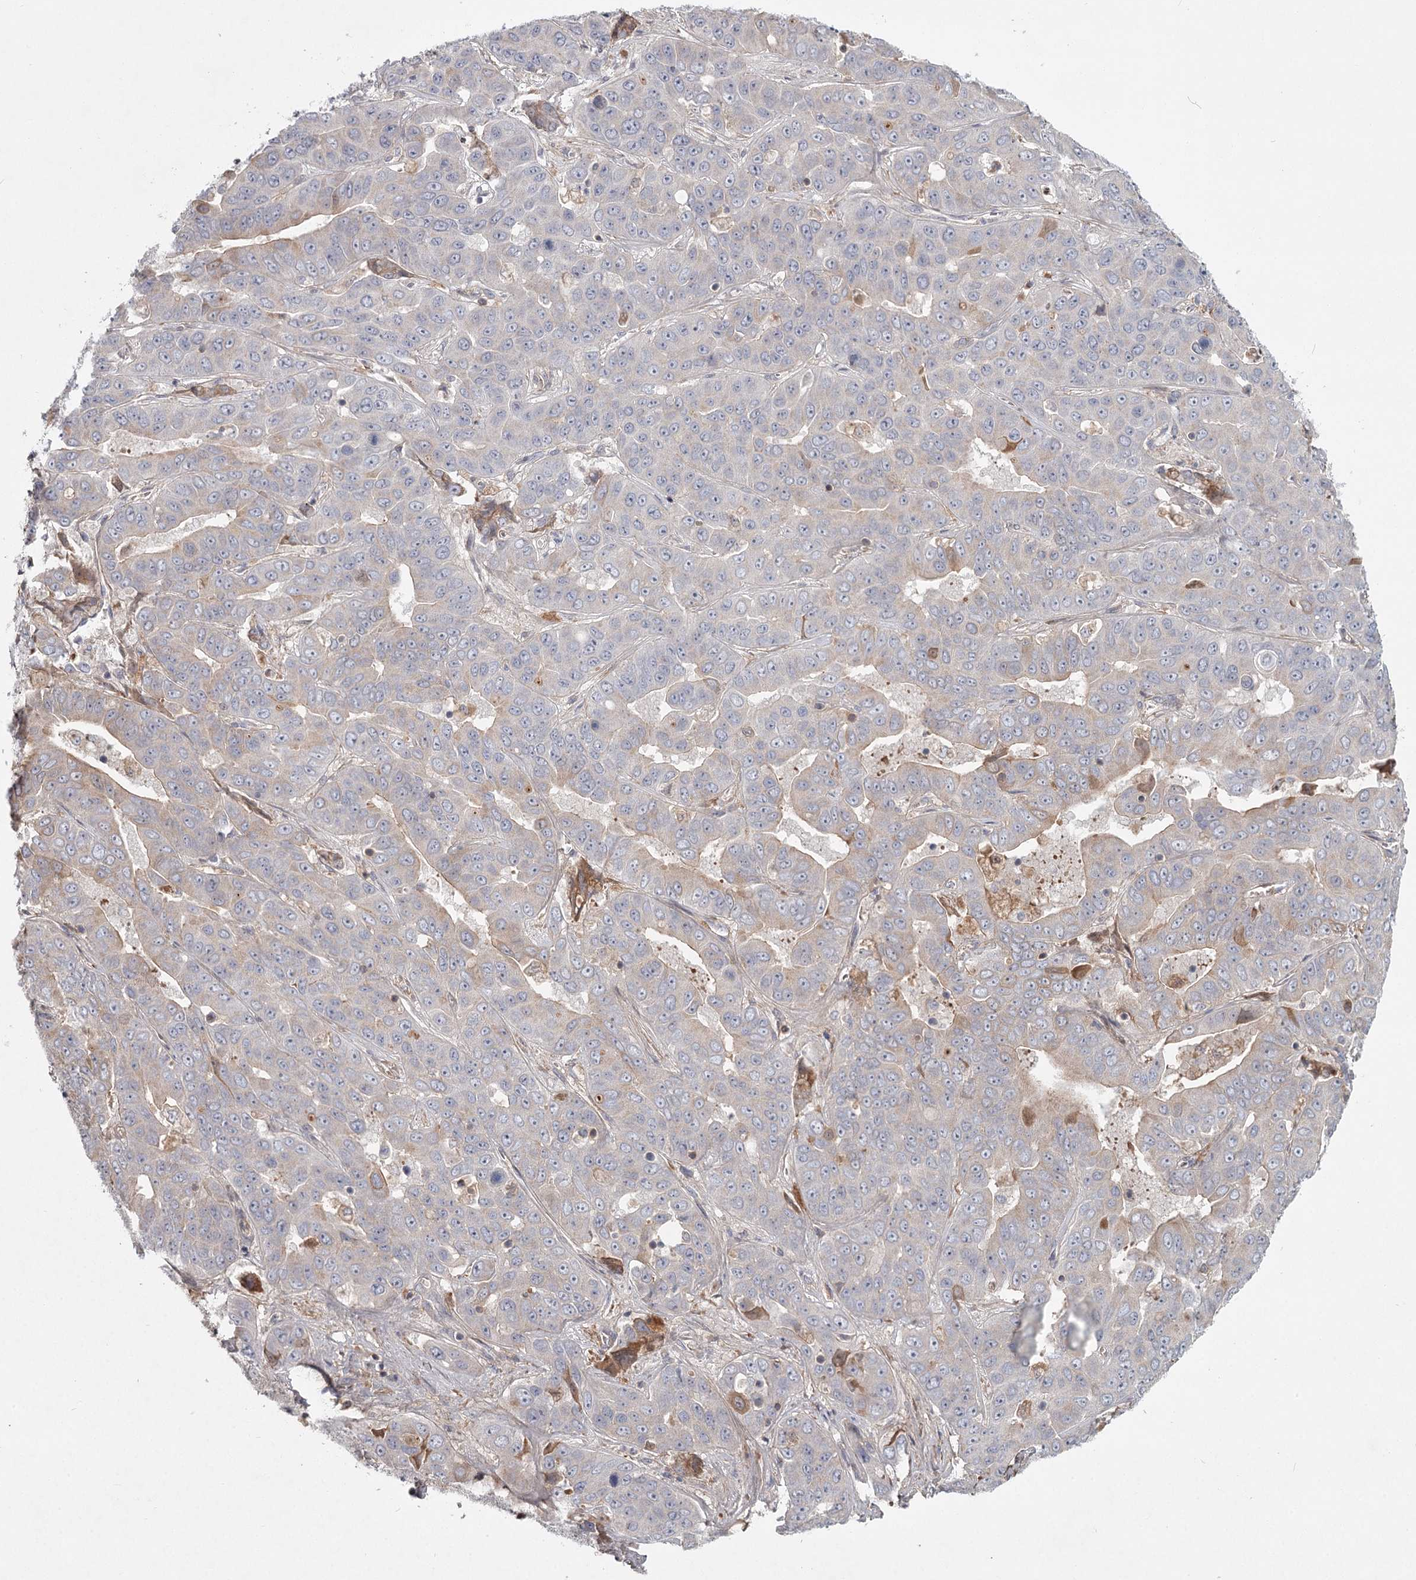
{"staining": {"intensity": "weak", "quantity": "<25%", "location": "cytoplasmic/membranous"}, "tissue": "liver cancer", "cell_type": "Tumor cells", "image_type": "cancer", "snomed": [{"axis": "morphology", "description": "Cholangiocarcinoma"}, {"axis": "topography", "description": "Liver"}], "caption": "Histopathology image shows no significant protein expression in tumor cells of liver cancer (cholangiocarcinoma).", "gene": "DHRS9", "patient": {"sex": "female", "age": 52}}